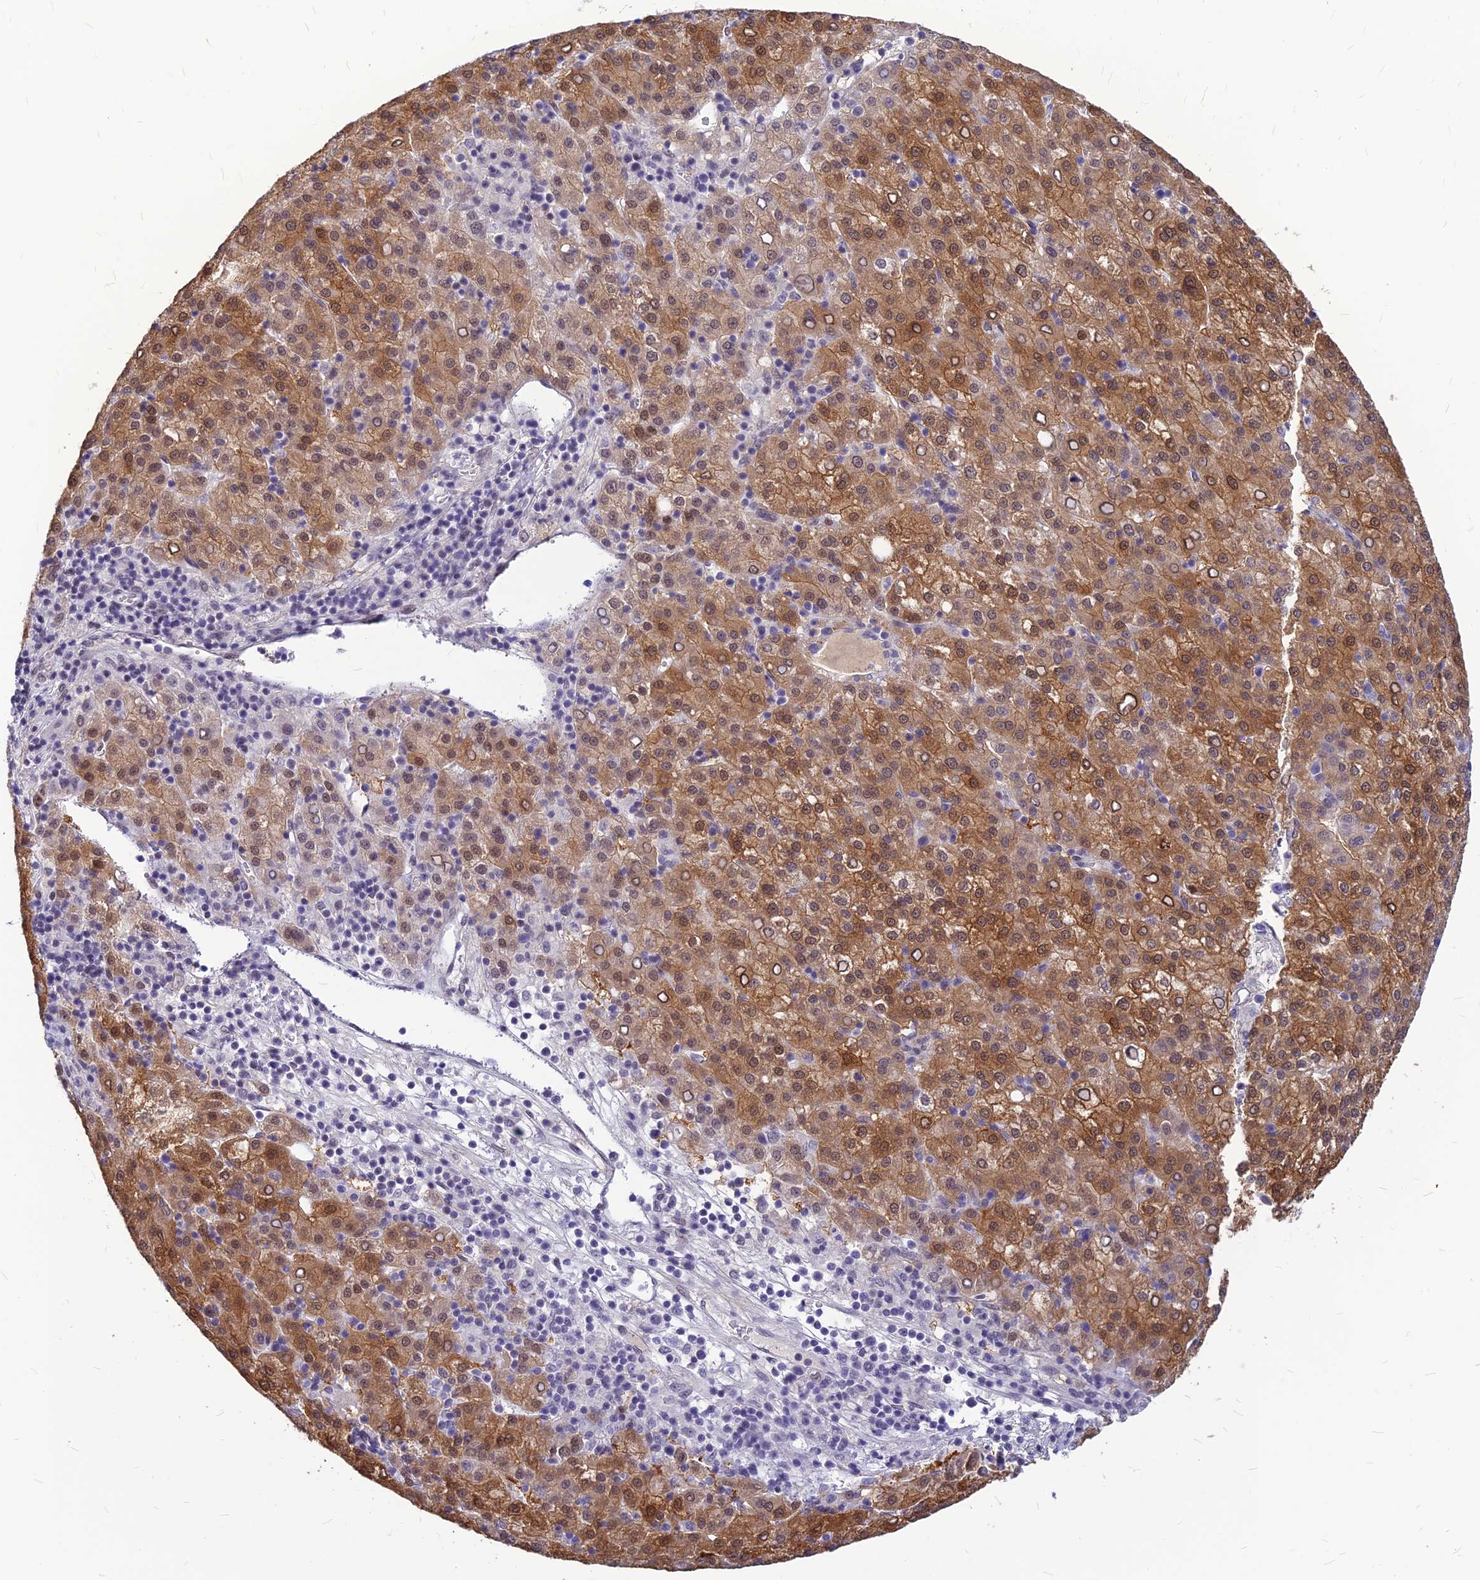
{"staining": {"intensity": "moderate", "quantity": ">75%", "location": "cytoplasmic/membranous,nuclear"}, "tissue": "liver cancer", "cell_type": "Tumor cells", "image_type": "cancer", "snomed": [{"axis": "morphology", "description": "Carcinoma, Hepatocellular, NOS"}, {"axis": "topography", "description": "Liver"}], "caption": "This is an image of immunohistochemistry (IHC) staining of liver cancer, which shows moderate expression in the cytoplasmic/membranous and nuclear of tumor cells.", "gene": "KCTD13", "patient": {"sex": "female", "age": 58}}